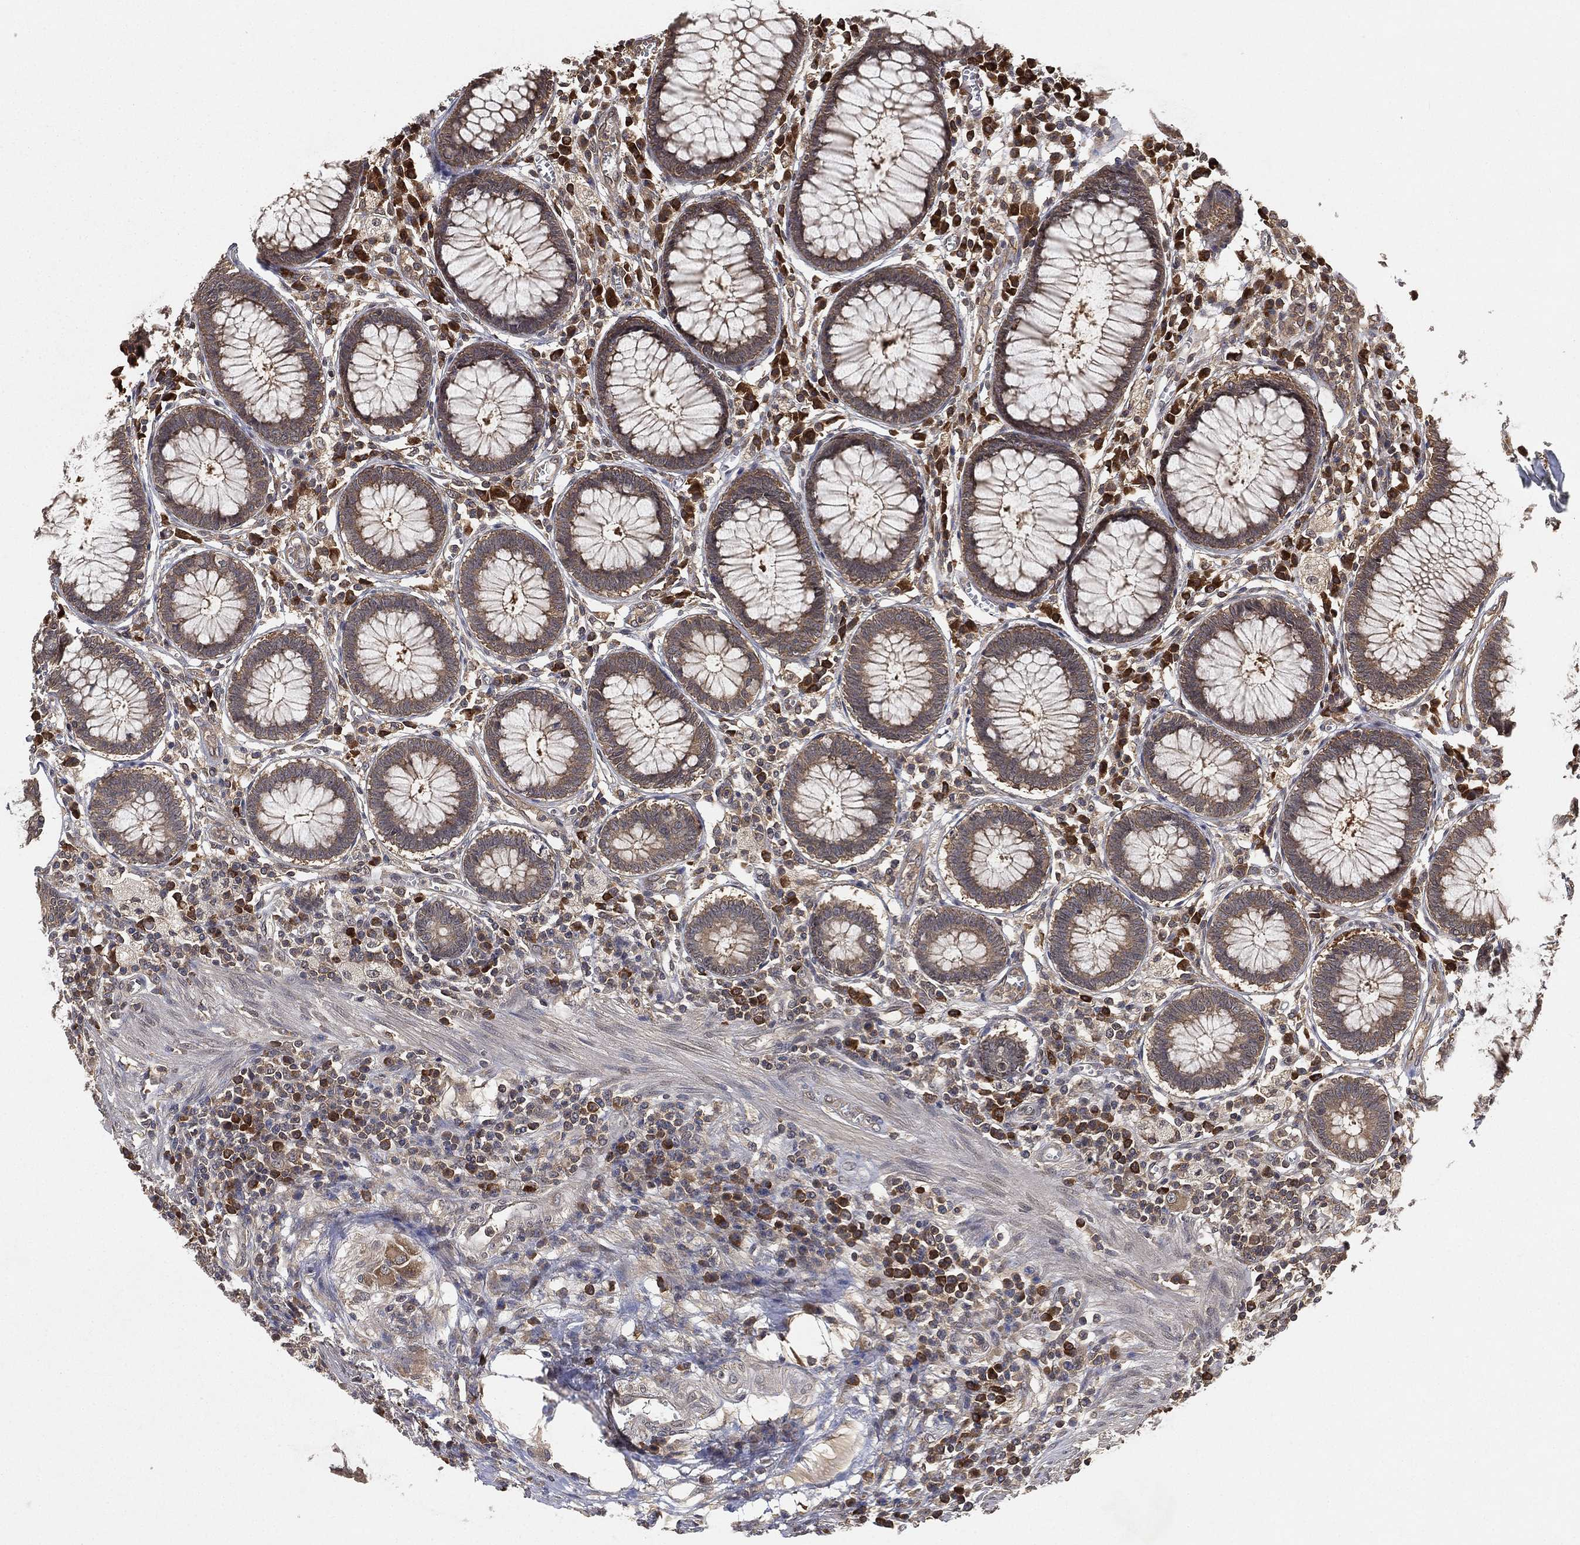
{"staining": {"intensity": "moderate", "quantity": "<25%", "location": "cytoplasmic/membranous"}, "tissue": "colon", "cell_type": "Endothelial cells", "image_type": "normal", "snomed": [{"axis": "morphology", "description": "Normal tissue, NOS"}, {"axis": "topography", "description": "Colon"}], "caption": "DAB (3,3'-diaminobenzidine) immunohistochemical staining of normal human colon exhibits moderate cytoplasmic/membranous protein expression in about <25% of endothelial cells.", "gene": "UBA5", "patient": {"sex": "male", "age": 65}}